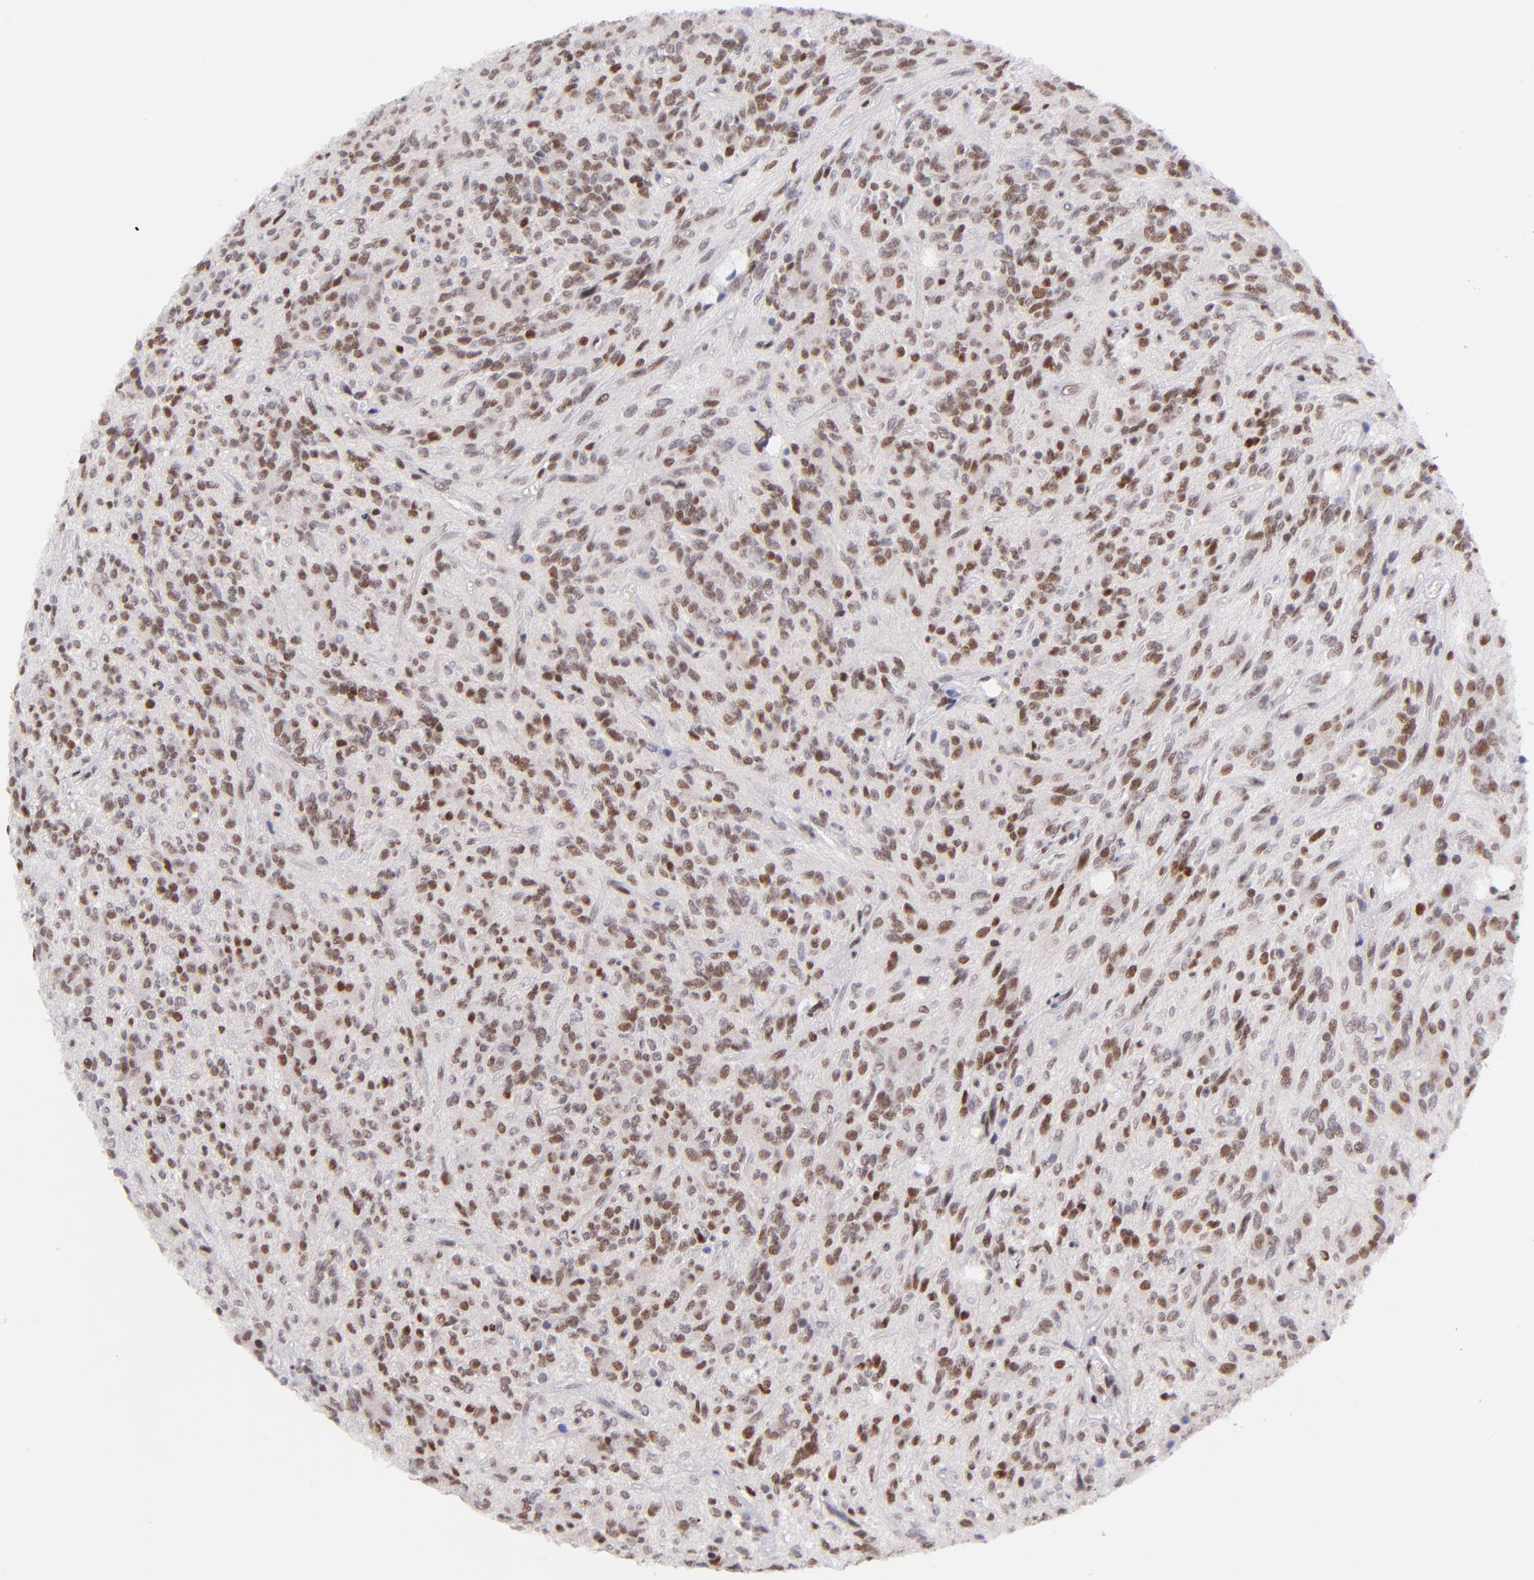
{"staining": {"intensity": "weak", "quantity": ">75%", "location": "nuclear"}, "tissue": "glioma", "cell_type": "Tumor cells", "image_type": "cancer", "snomed": [{"axis": "morphology", "description": "Glioma, malignant, Low grade"}, {"axis": "topography", "description": "Brain"}], "caption": "Weak nuclear expression for a protein is present in approximately >75% of tumor cells of malignant glioma (low-grade) using IHC.", "gene": "MIDEAS", "patient": {"sex": "female", "age": 15}}